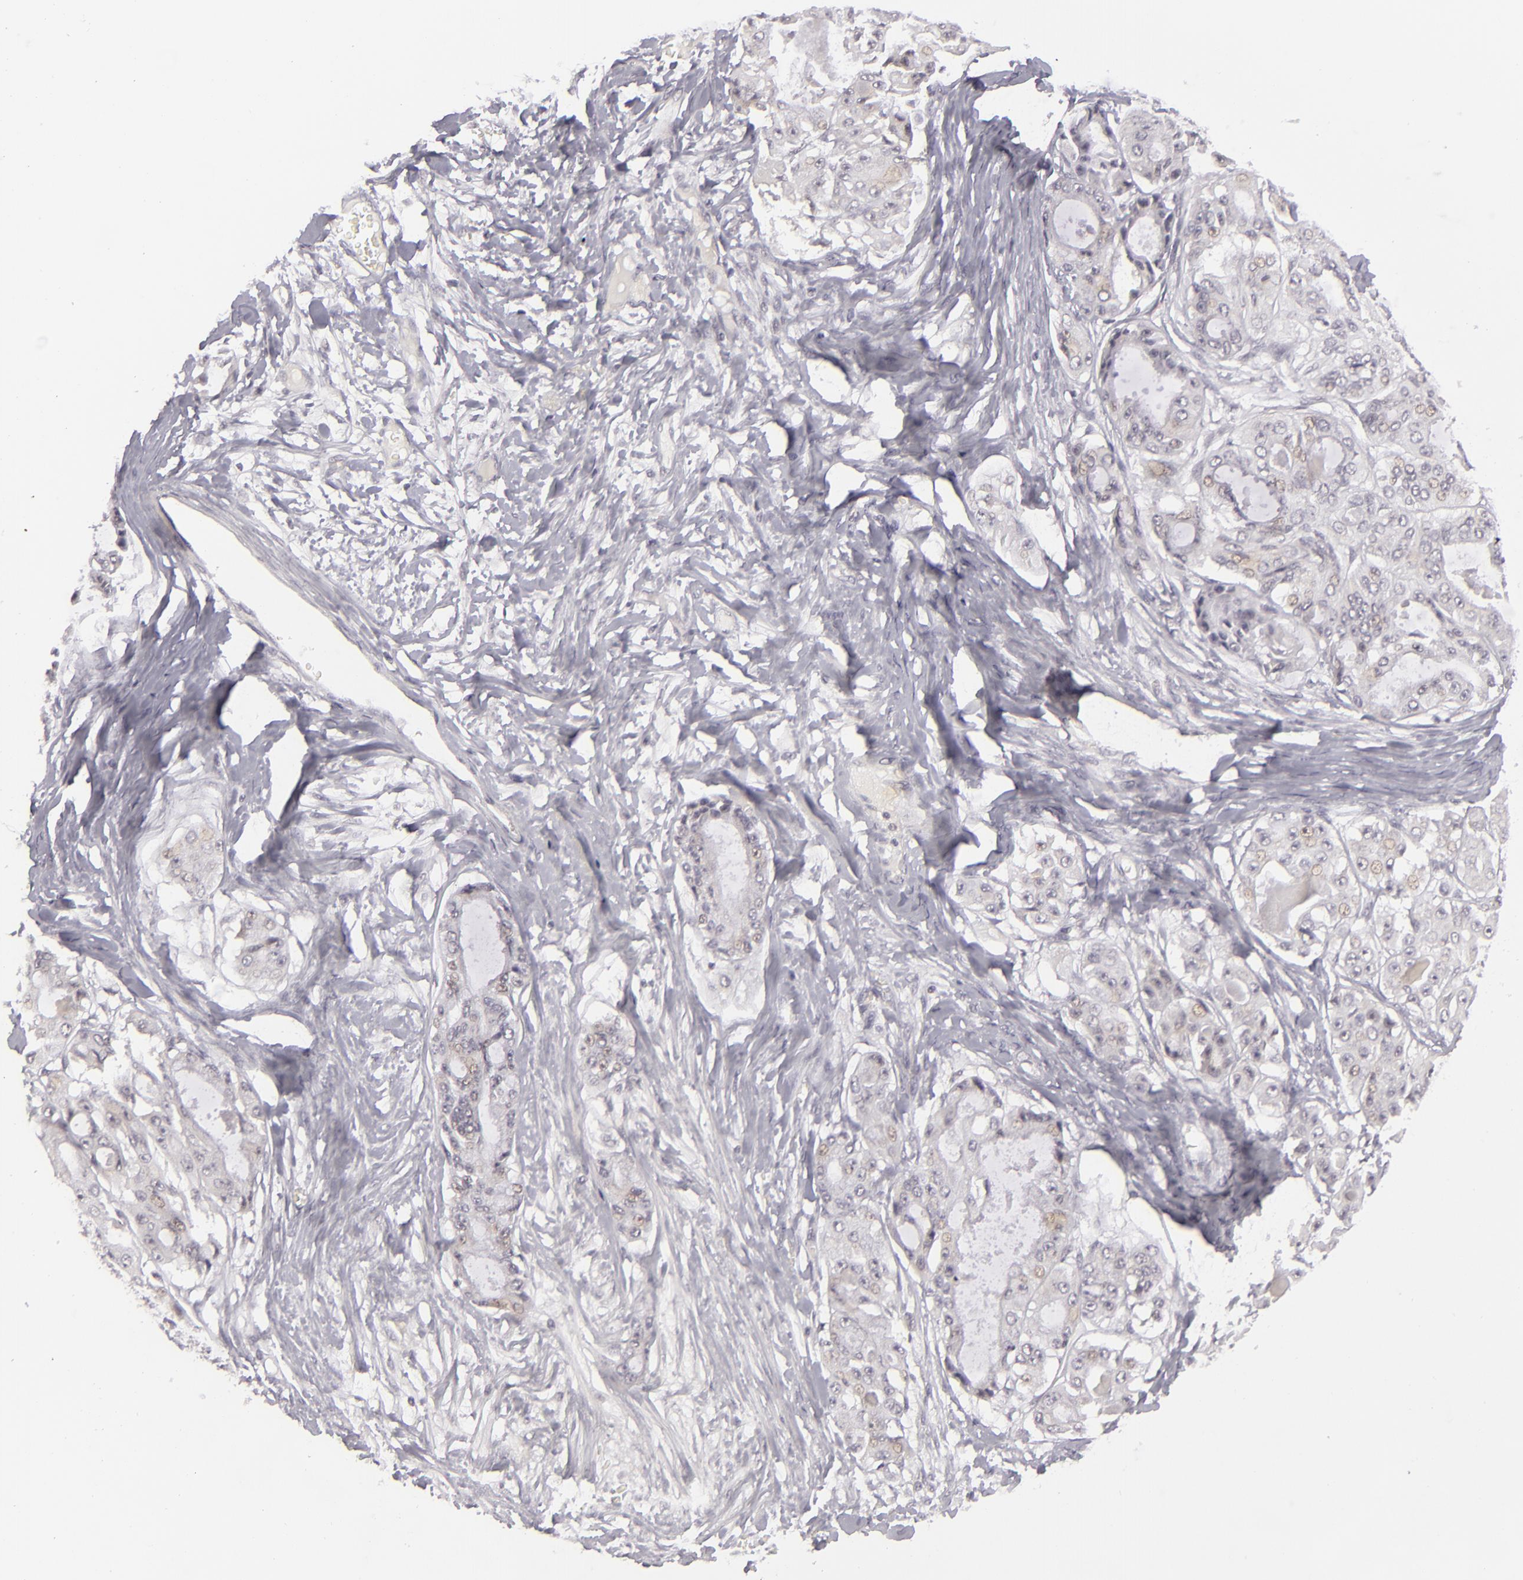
{"staining": {"intensity": "weak", "quantity": "<25%", "location": "nuclear"}, "tissue": "ovarian cancer", "cell_type": "Tumor cells", "image_type": "cancer", "snomed": [{"axis": "morphology", "description": "Carcinoma, endometroid"}, {"axis": "topography", "description": "Ovary"}], "caption": "This is an immunohistochemistry (IHC) histopathology image of human ovarian cancer. There is no positivity in tumor cells.", "gene": "DLG3", "patient": {"sex": "female", "age": 61}}